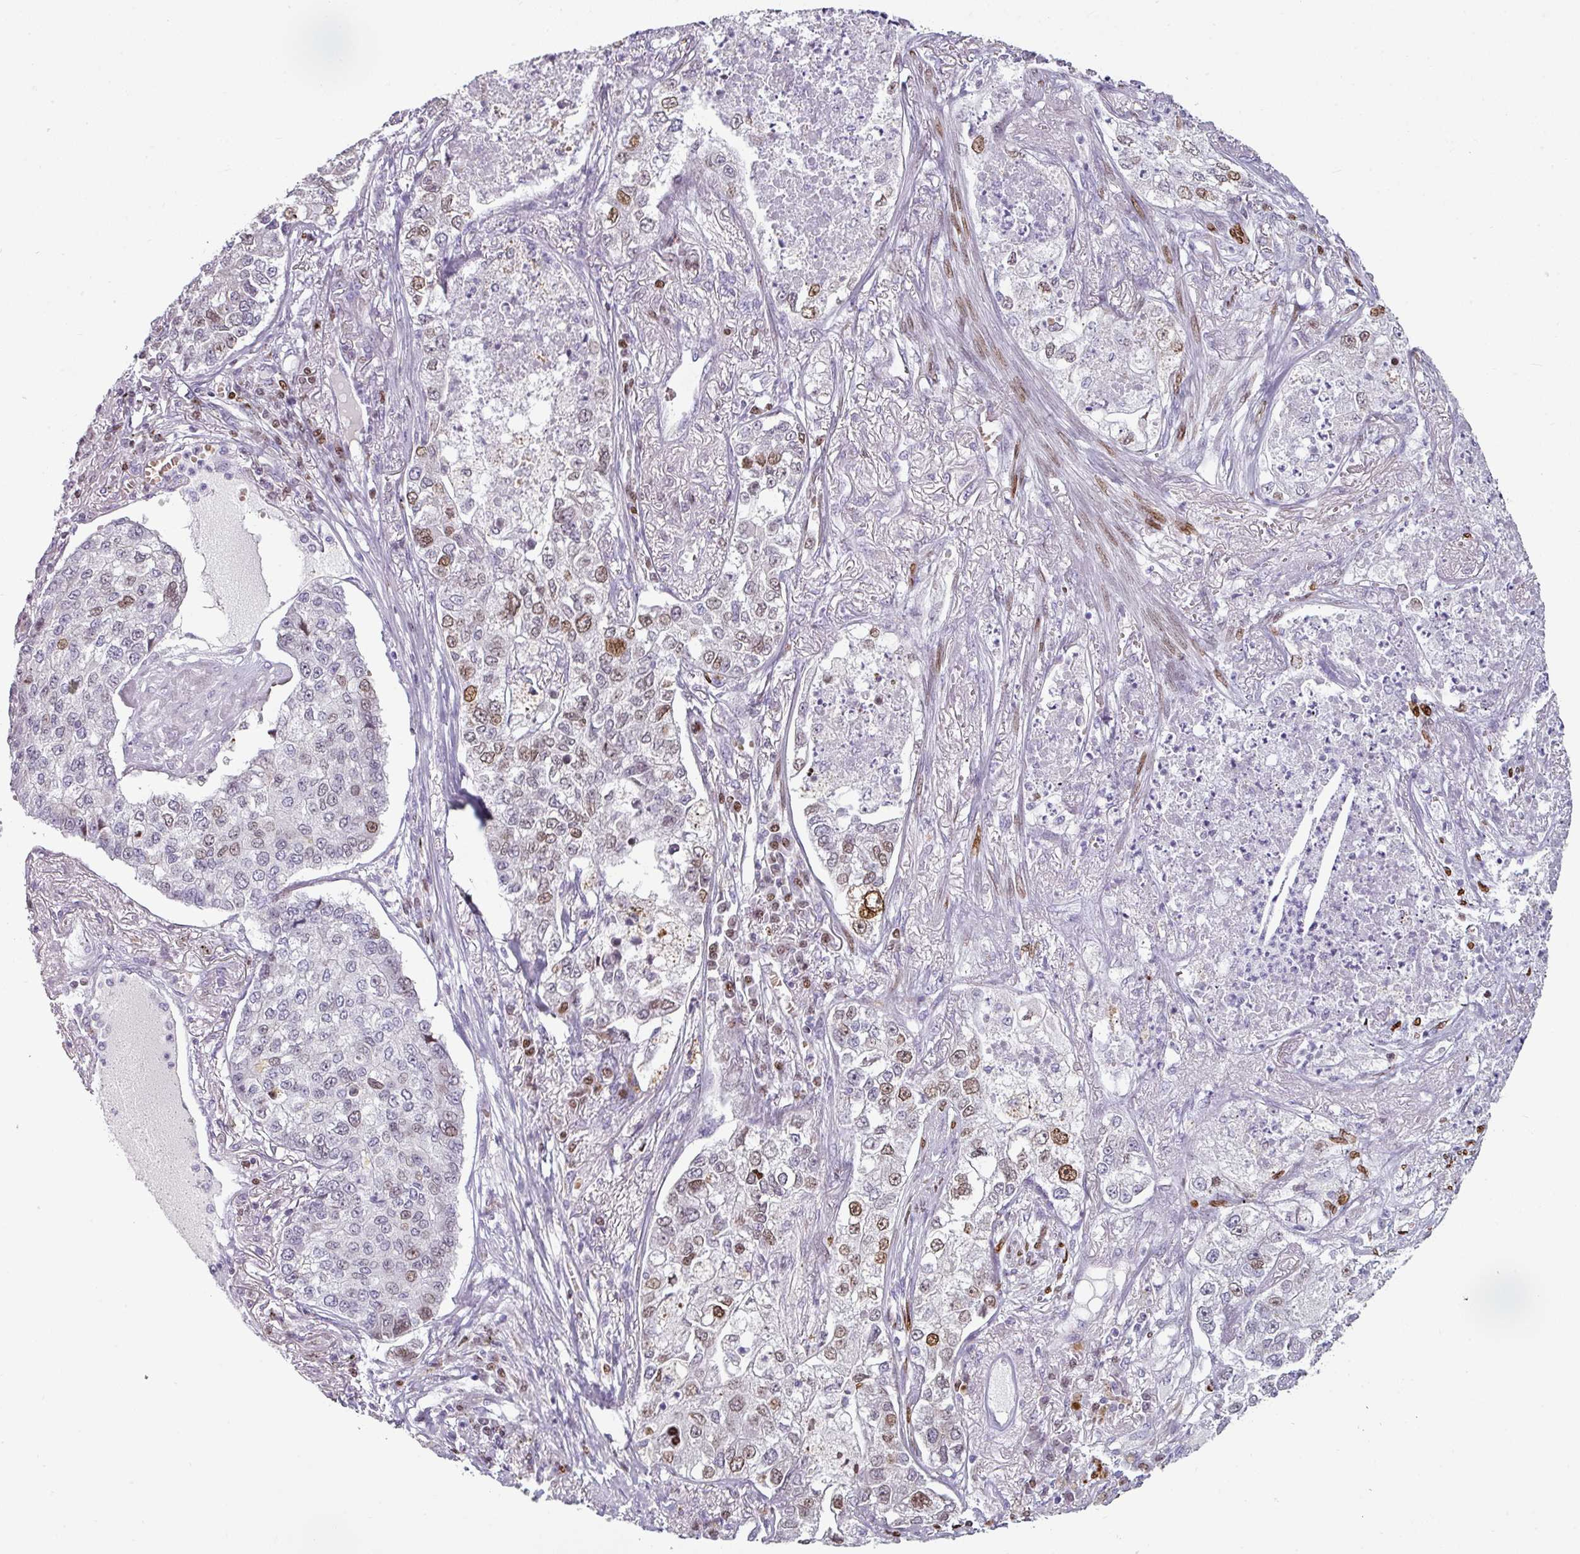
{"staining": {"intensity": "moderate", "quantity": "25%-75%", "location": "nuclear"}, "tissue": "lung cancer", "cell_type": "Tumor cells", "image_type": "cancer", "snomed": [{"axis": "morphology", "description": "Adenocarcinoma, NOS"}, {"axis": "topography", "description": "Lung"}], "caption": "The micrograph shows staining of lung cancer, revealing moderate nuclear protein expression (brown color) within tumor cells. The protein is stained brown, and the nuclei are stained in blue (DAB IHC with brightfield microscopy, high magnification).", "gene": "SYT8", "patient": {"sex": "male", "age": 49}}